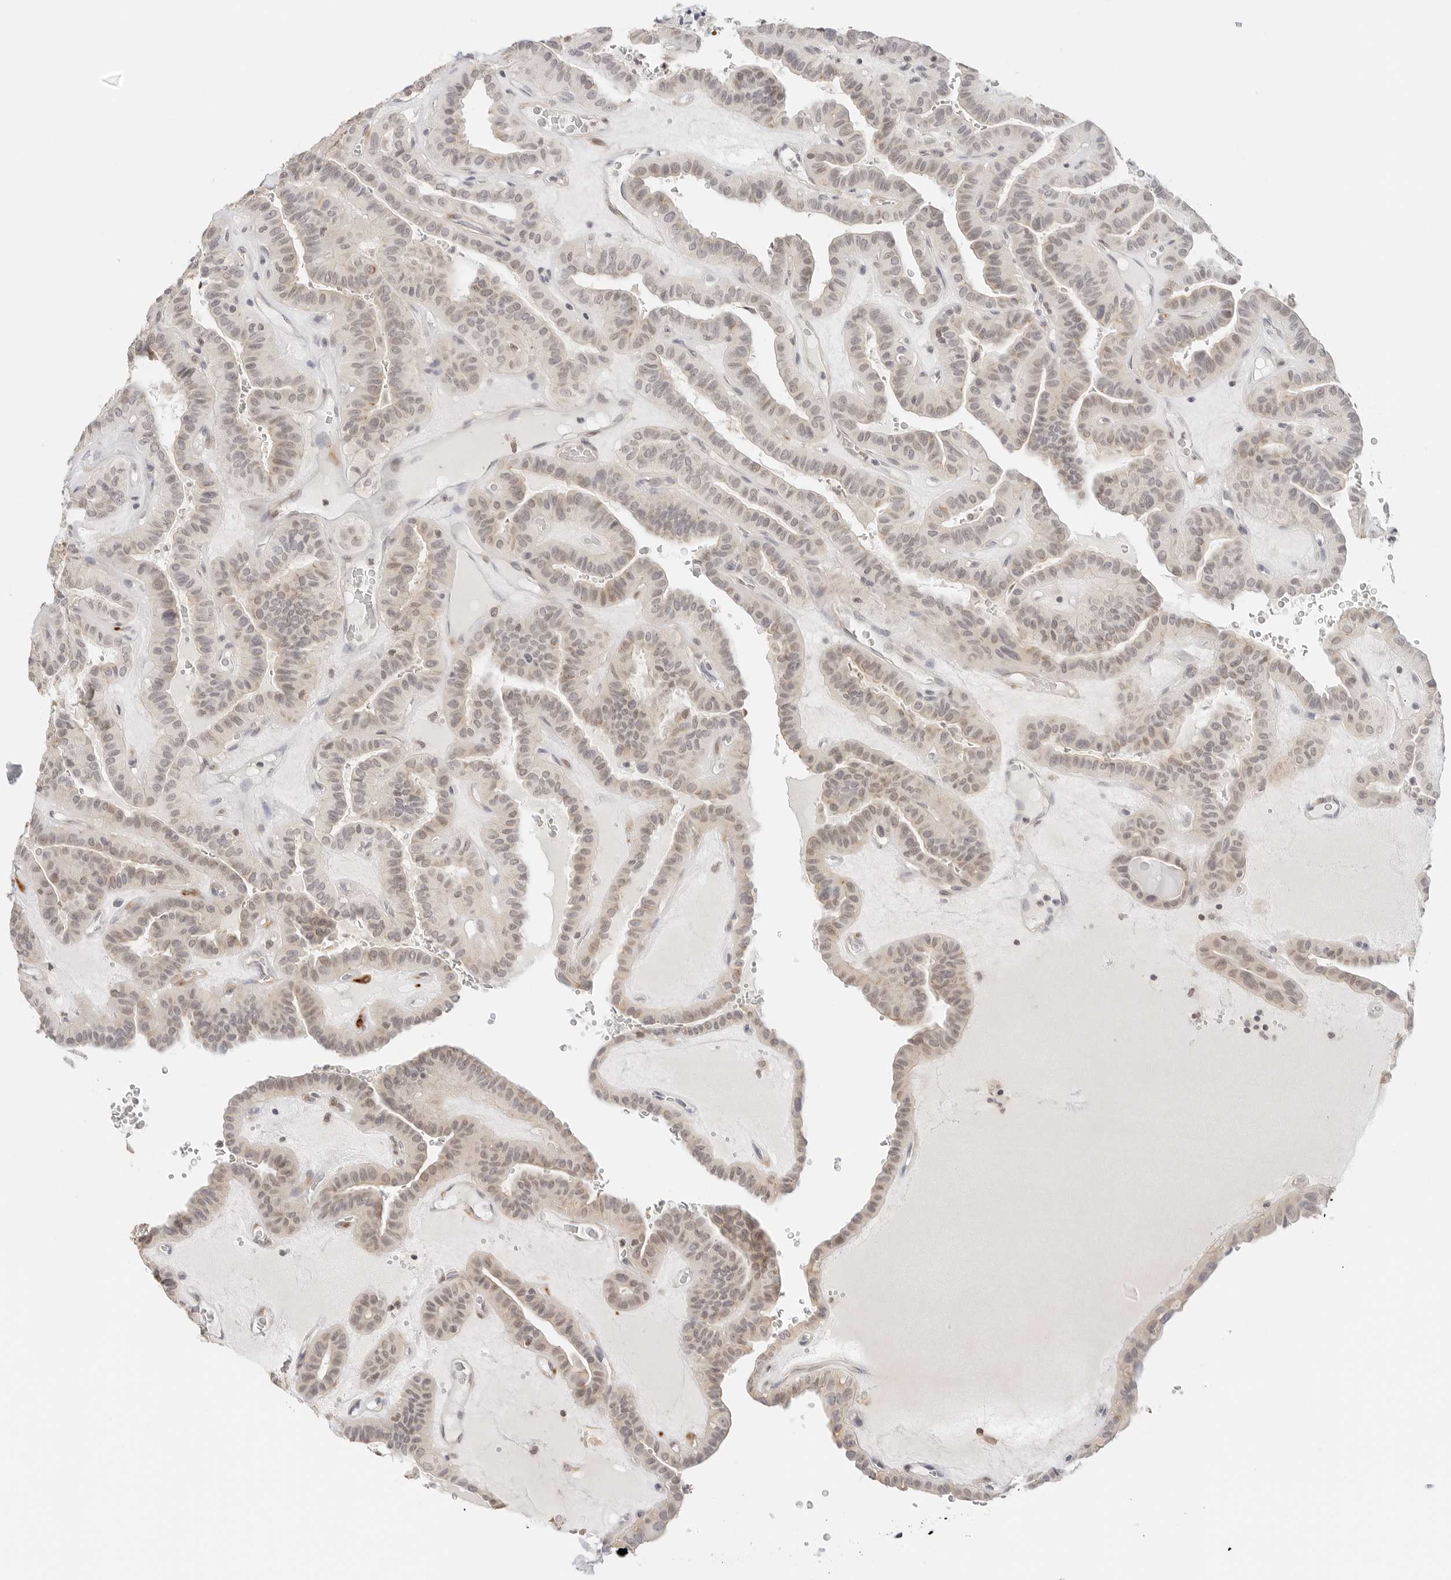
{"staining": {"intensity": "weak", "quantity": "<25%", "location": "cytoplasmic/membranous"}, "tissue": "thyroid cancer", "cell_type": "Tumor cells", "image_type": "cancer", "snomed": [{"axis": "morphology", "description": "Papillary adenocarcinoma, NOS"}, {"axis": "topography", "description": "Thyroid gland"}], "caption": "Thyroid cancer stained for a protein using immunohistochemistry demonstrates no positivity tumor cells.", "gene": "PCDH19", "patient": {"sex": "male", "age": 77}}